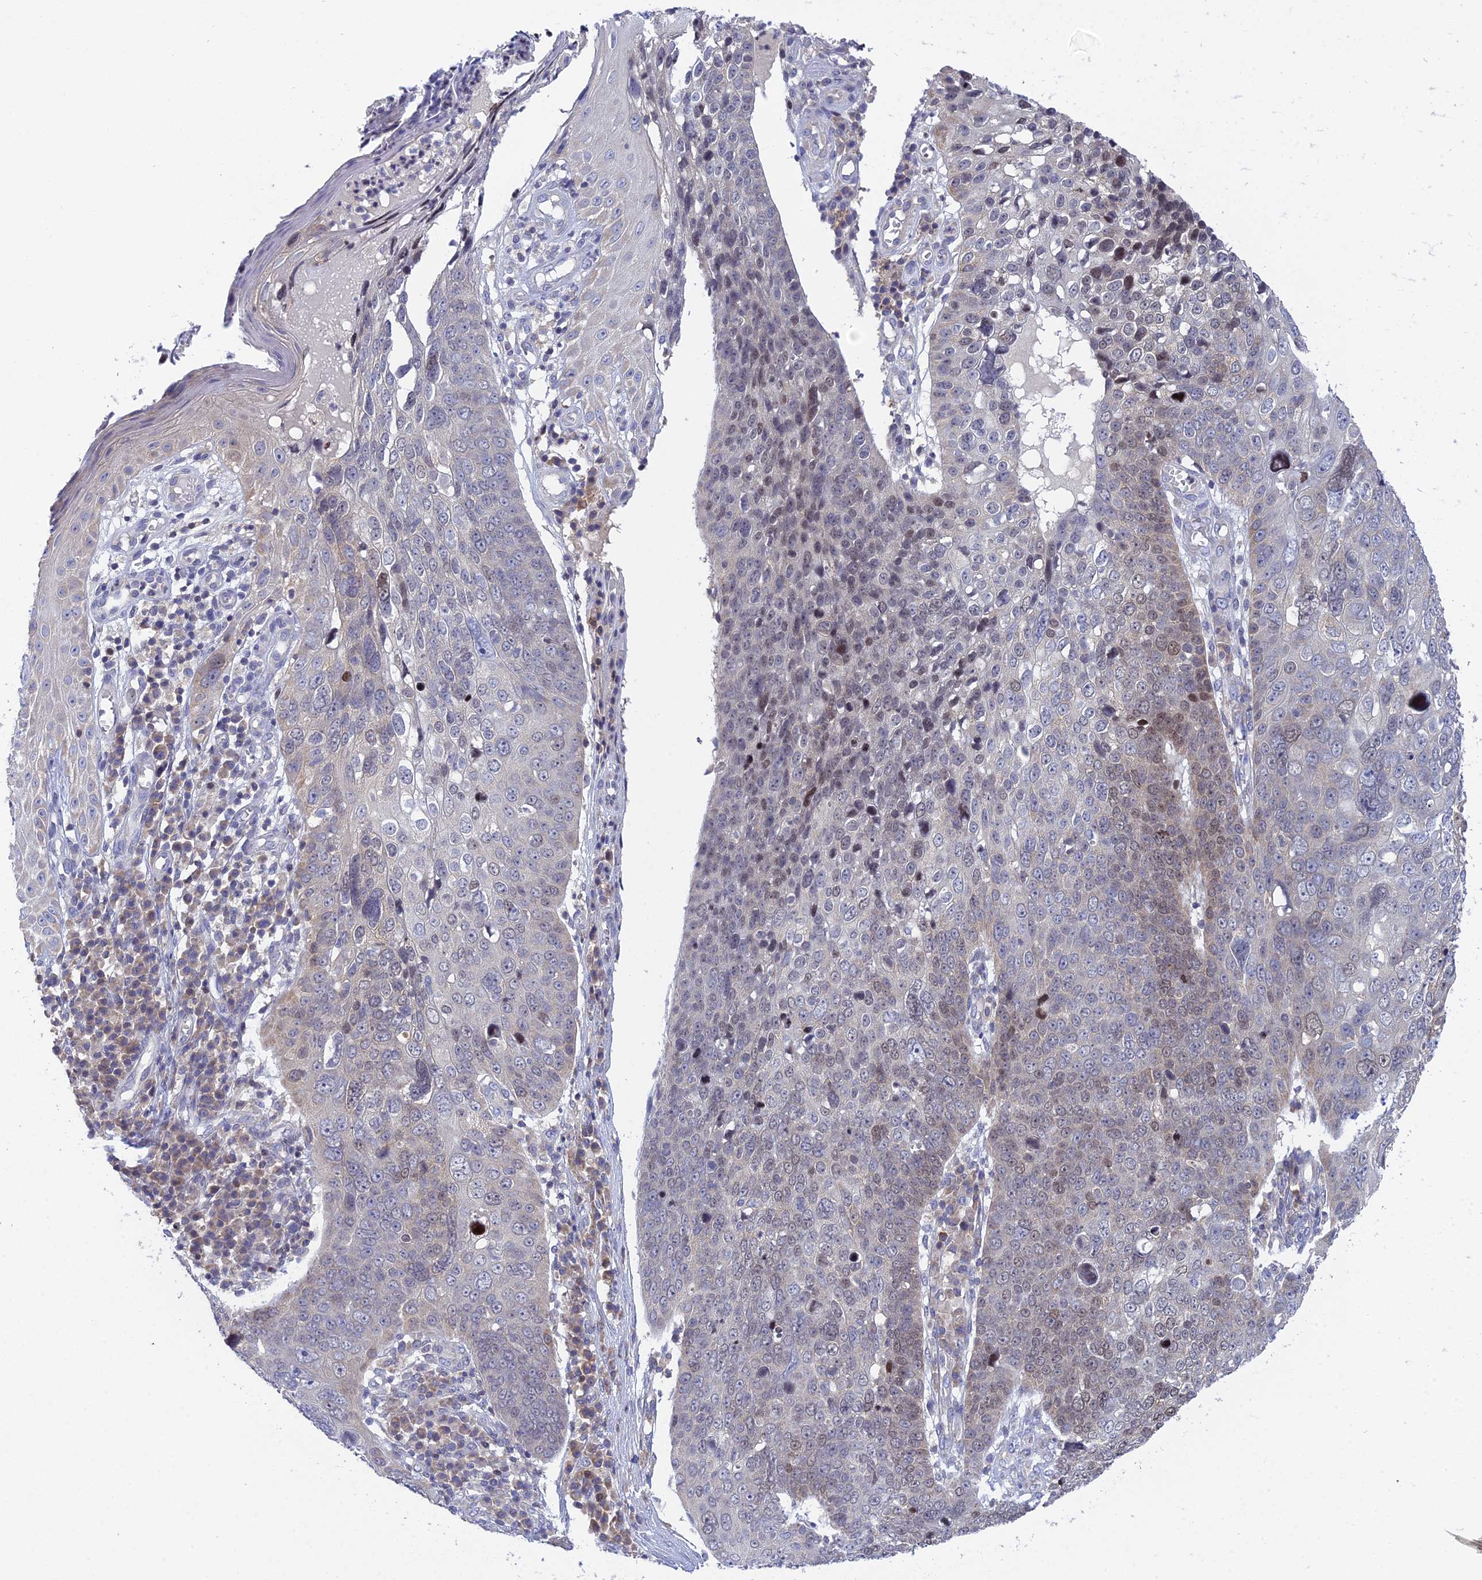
{"staining": {"intensity": "weak", "quantity": "25%-75%", "location": "nuclear"}, "tissue": "skin cancer", "cell_type": "Tumor cells", "image_type": "cancer", "snomed": [{"axis": "morphology", "description": "Squamous cell carcinoma, NOS"}, {"axis": "topography", "description": "Skin"}], "caption": "A brown stain highlights weak nuclear staining of a protein in human skin squamous cell carcinoma tumor cells.", "gene": "ELOA2", "patient": {"sex": "male", "age": 71}}